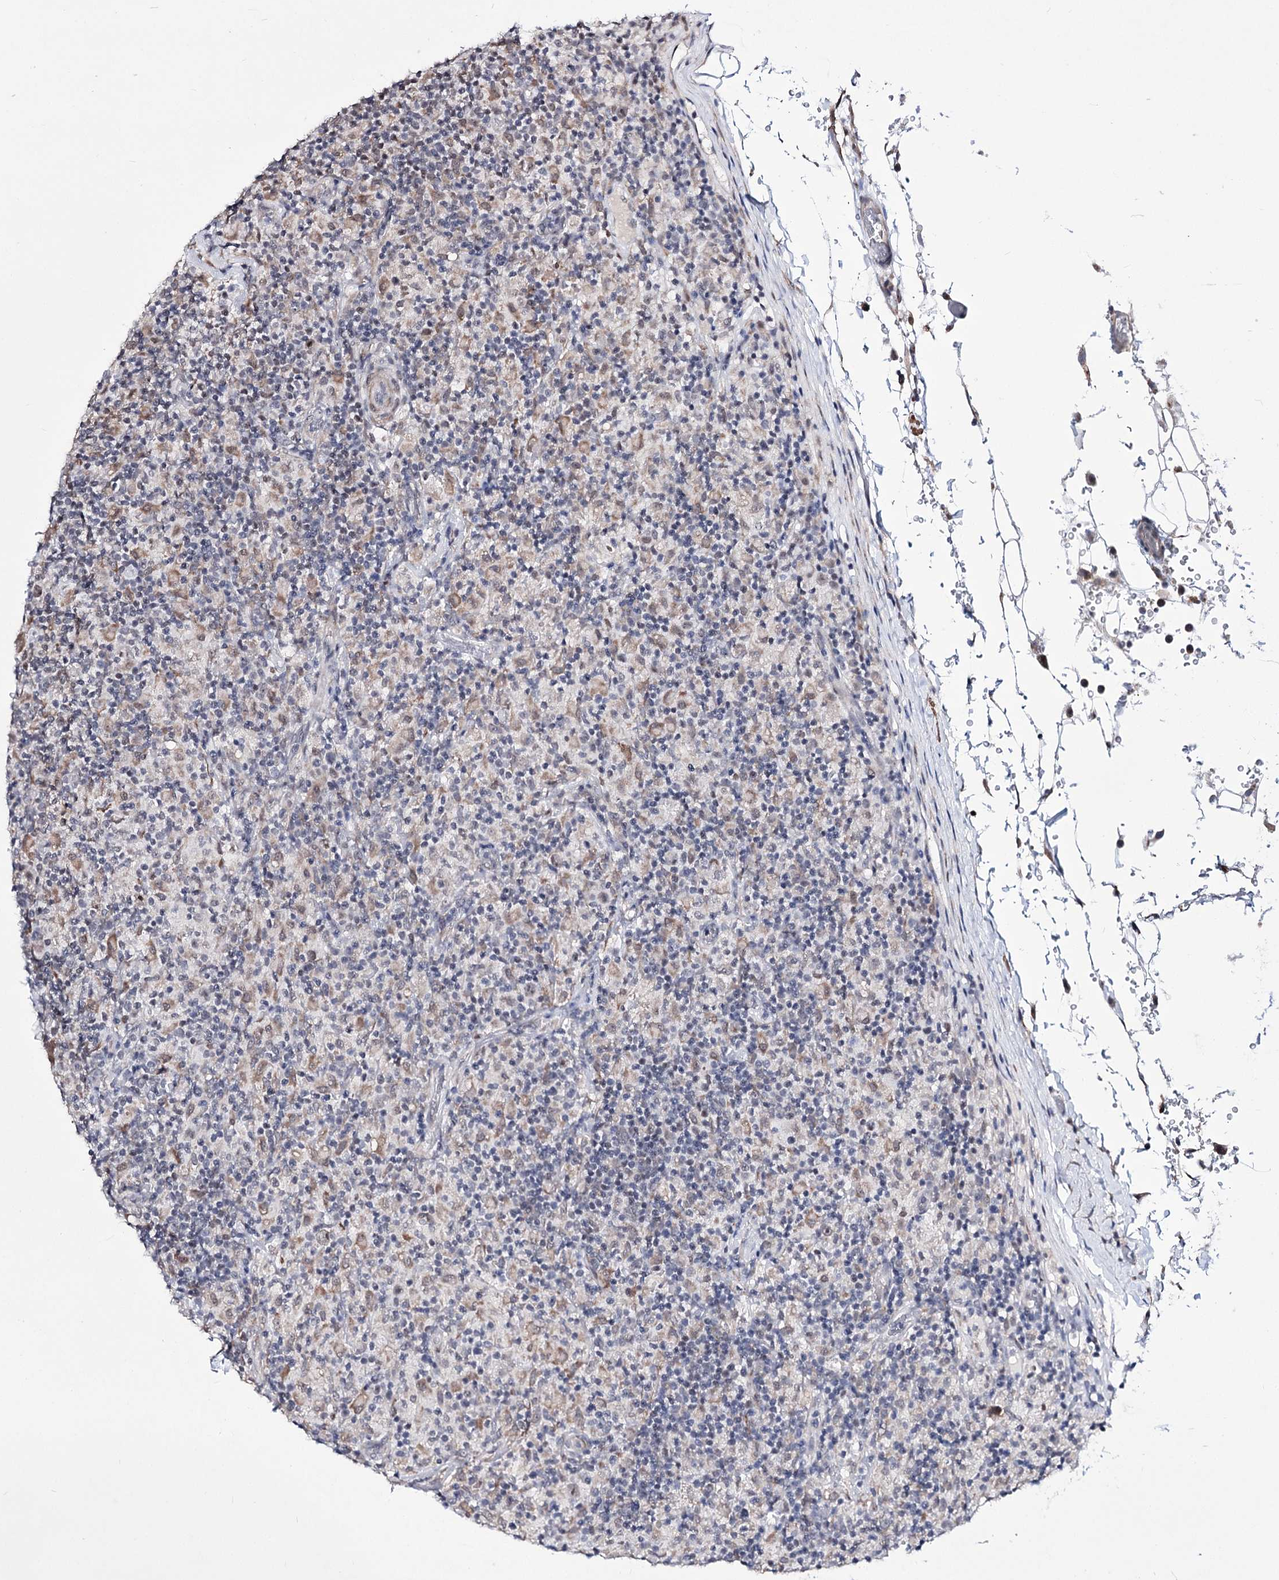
{"staining": {"intensity": "negative", "quantity": "none", "location": "none"}, "tissue": "lymphoma", "cell_type": "Tumor cells", "image_type": "cancer", "snomed": [{"axis": "morphology", "description": "Hodgkin's disease, NOS"}, {"axis": "topography", "description": "Lymph node"}], "caption": "A micrograph of human lymphoma is negative for staining in tumor cells.", "gene": "PPRC1", "patient": {"sex": "male", "age": 70}}